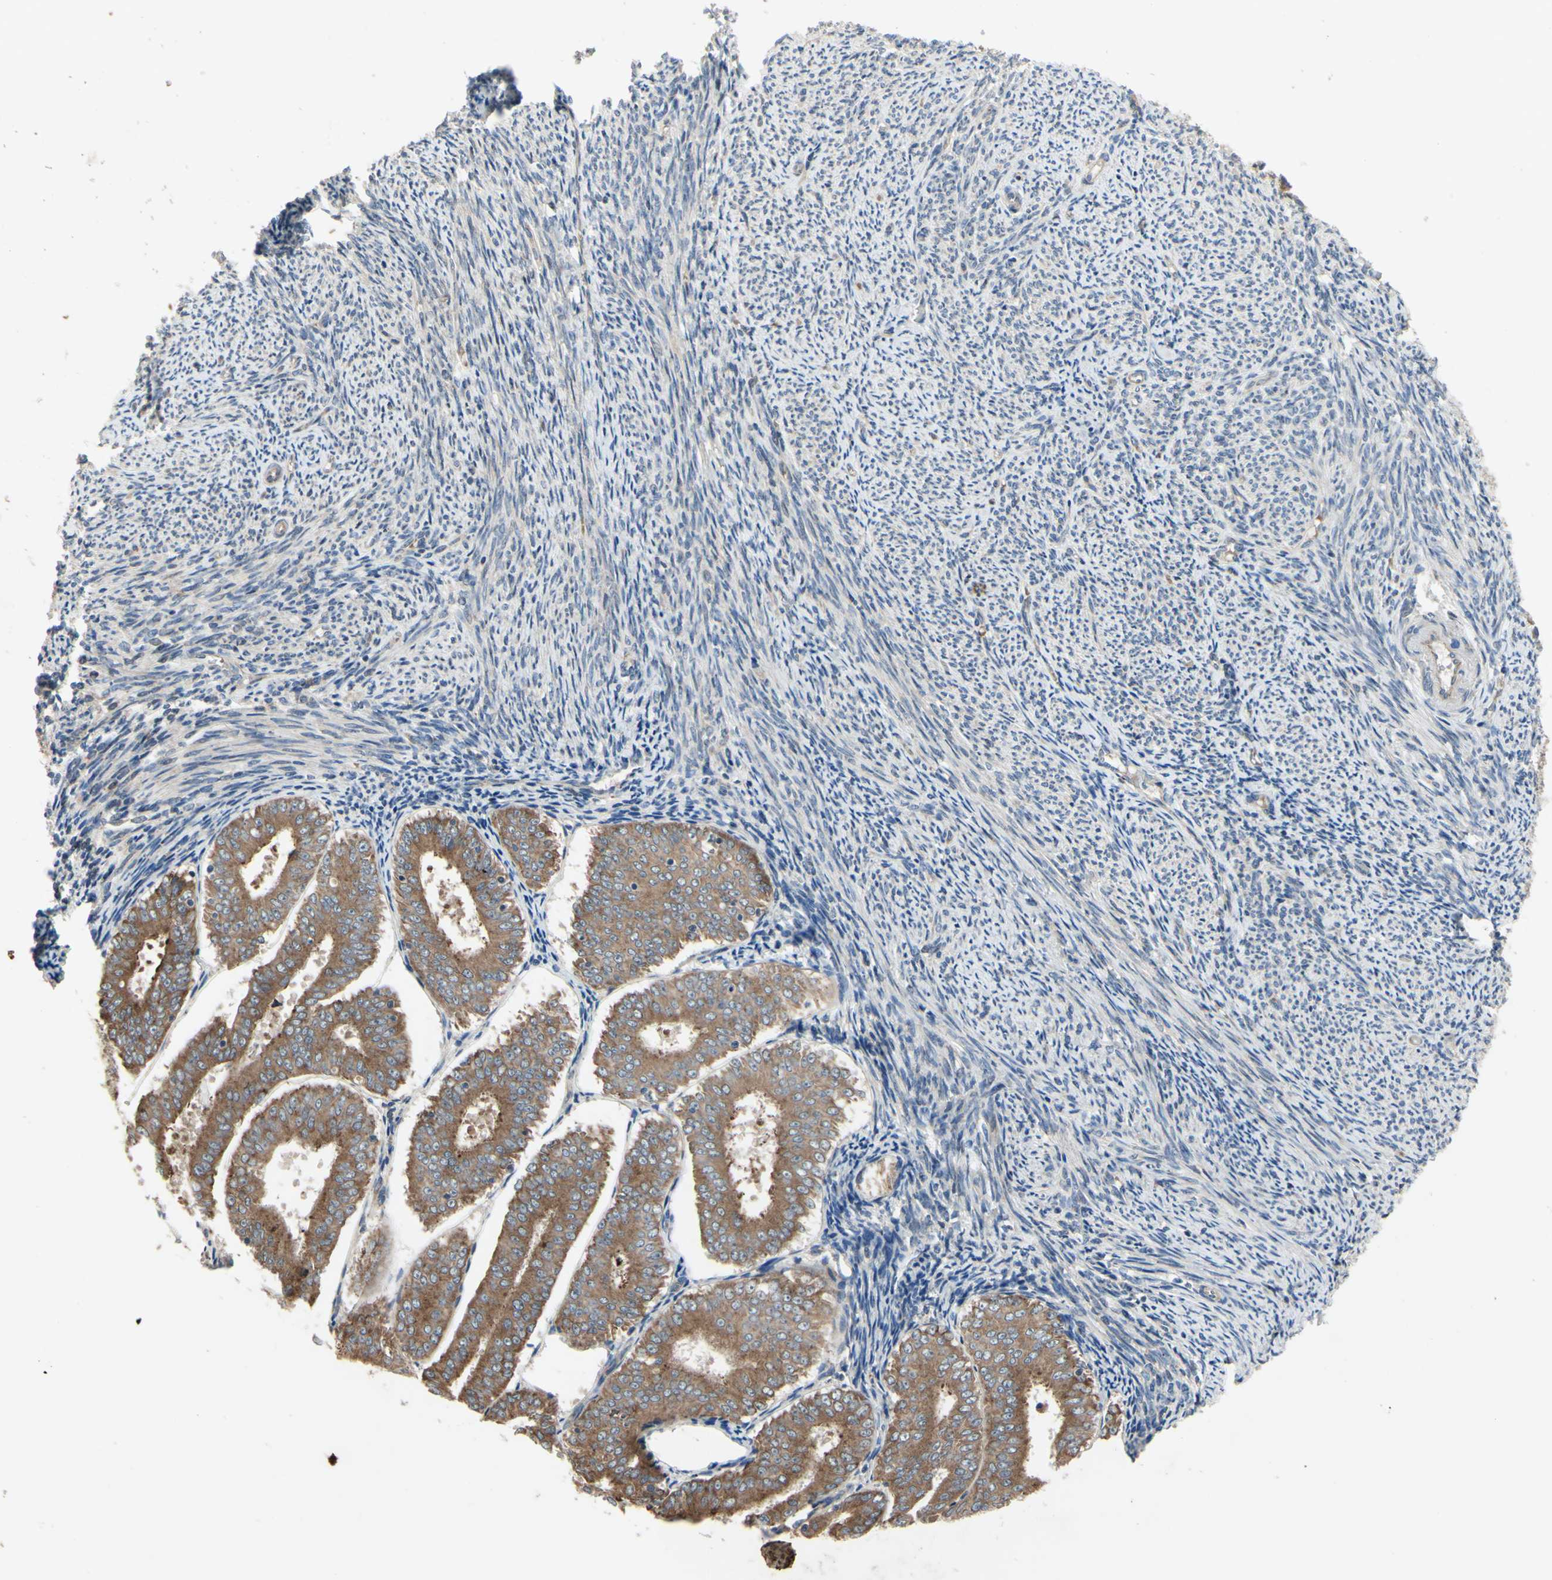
{"staining": {"intensity": "moderate", "quantity": ">75%", "location": "cytoplasmic/membranous"}, "tissue": "endometrial cancer", "cell_type": "Tumor cells", "image_type": "cancer", "snomed": [{"axis": "morphology", "description": "Adenocarcinoma, NOS"}, {"axis": "topography", "description": "Endometrium"}], "caption": "Human adenocarcinoma (endometrial) stained with a brown dye displays moderate cytoplasmic/membranous positive staining in approximately >75% of tumor cells.", "gene": "XIAP", "patient": {"sex": "female", "age": 63}}